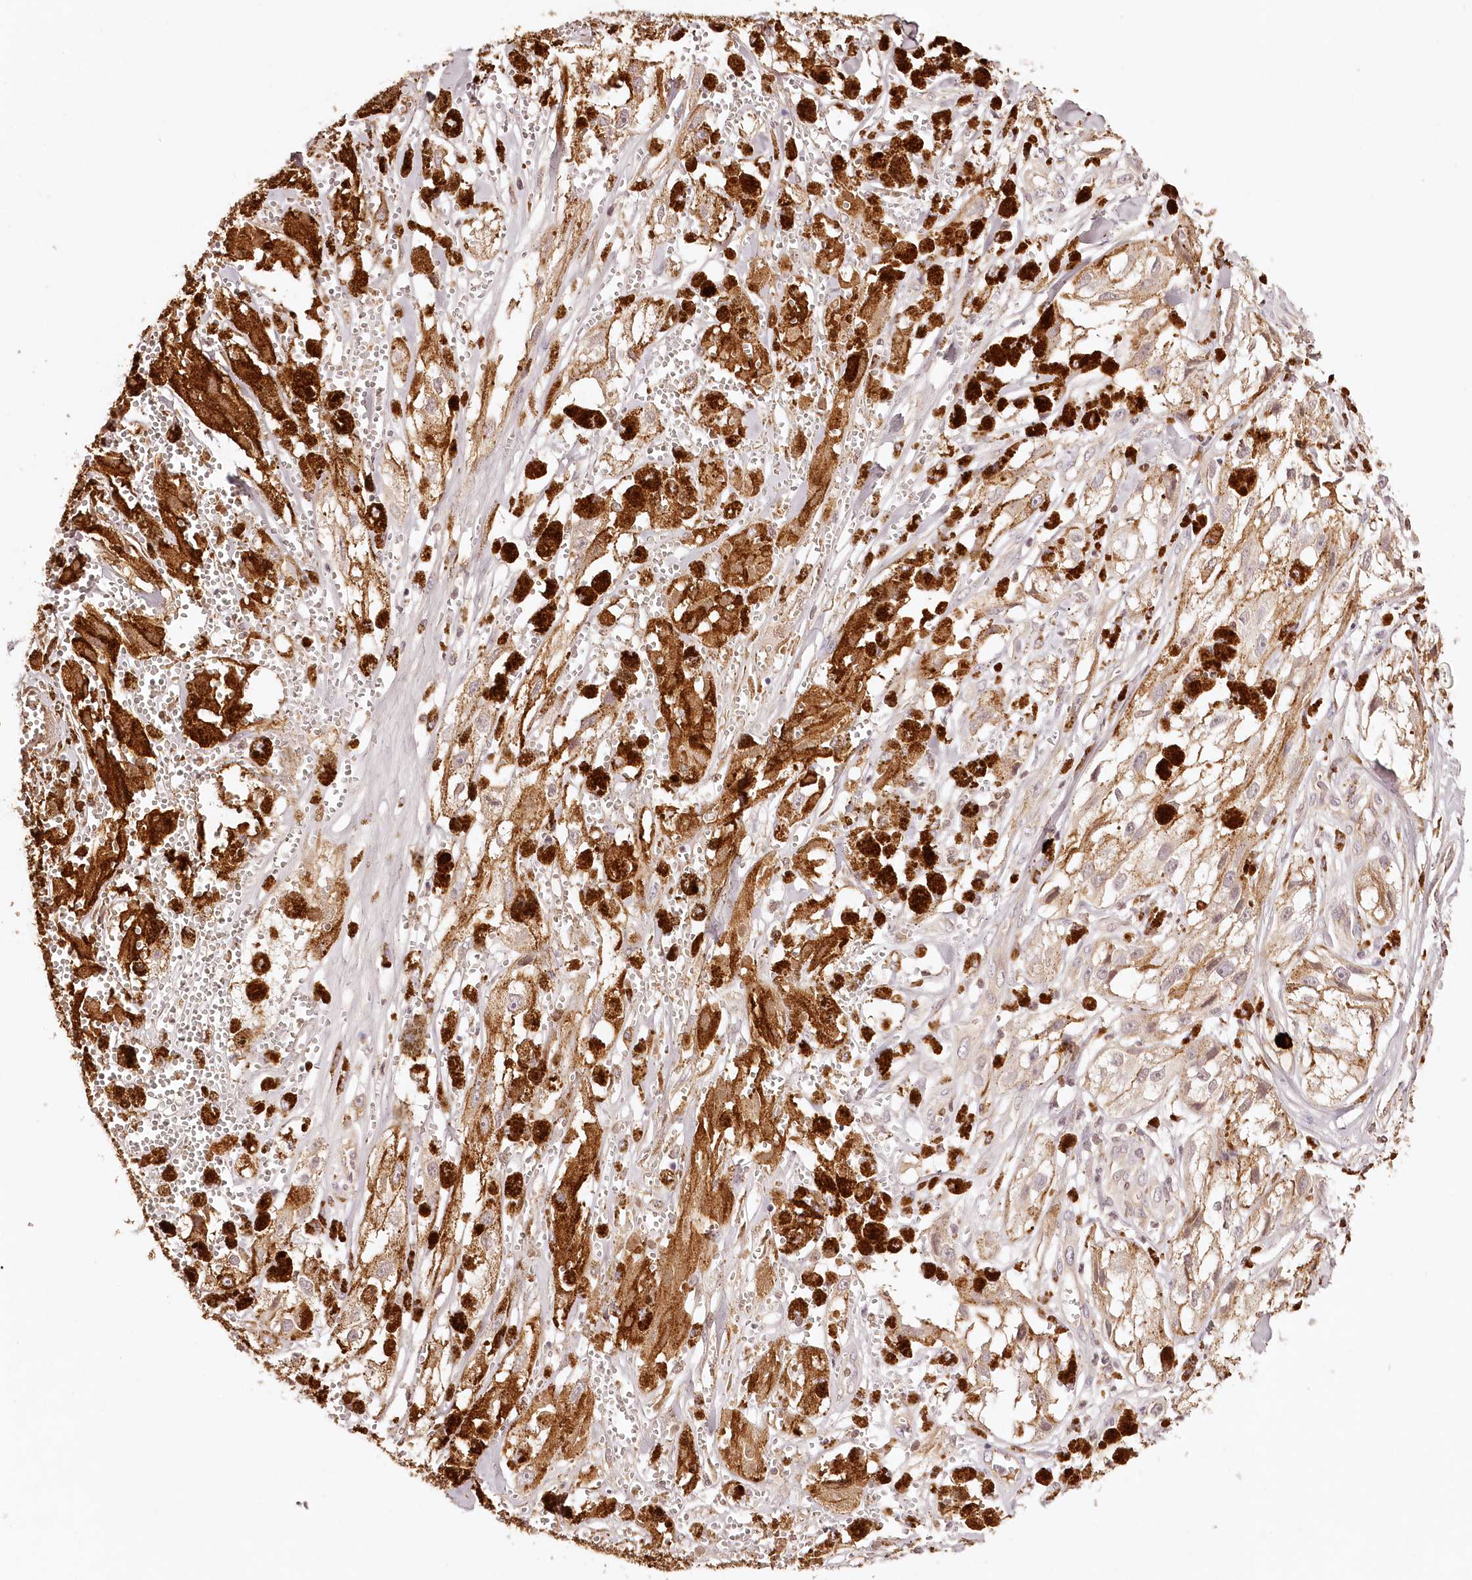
{"staining": {"intensity": "negative", "quantity": "none", "location": "none"}, "tissue": "melanoma", "cell_type": "Tumor cells", "image_type": "cancer", "snomed": [{"axis": "morphology", "description": "Malignant melanoma, NOS"}, {"axis": "topography", "description": "Skin"}], "caption": "The IHC photomicrograph has no significant staining in tumor cells of melanoma tissue. Brightfield microscopy of IHC stained with DAB (brown) and hematoxylin (blue), captured at high magnification.", "gene": "SYNGR1", "patient": {"sex": "male", "age": 88}}